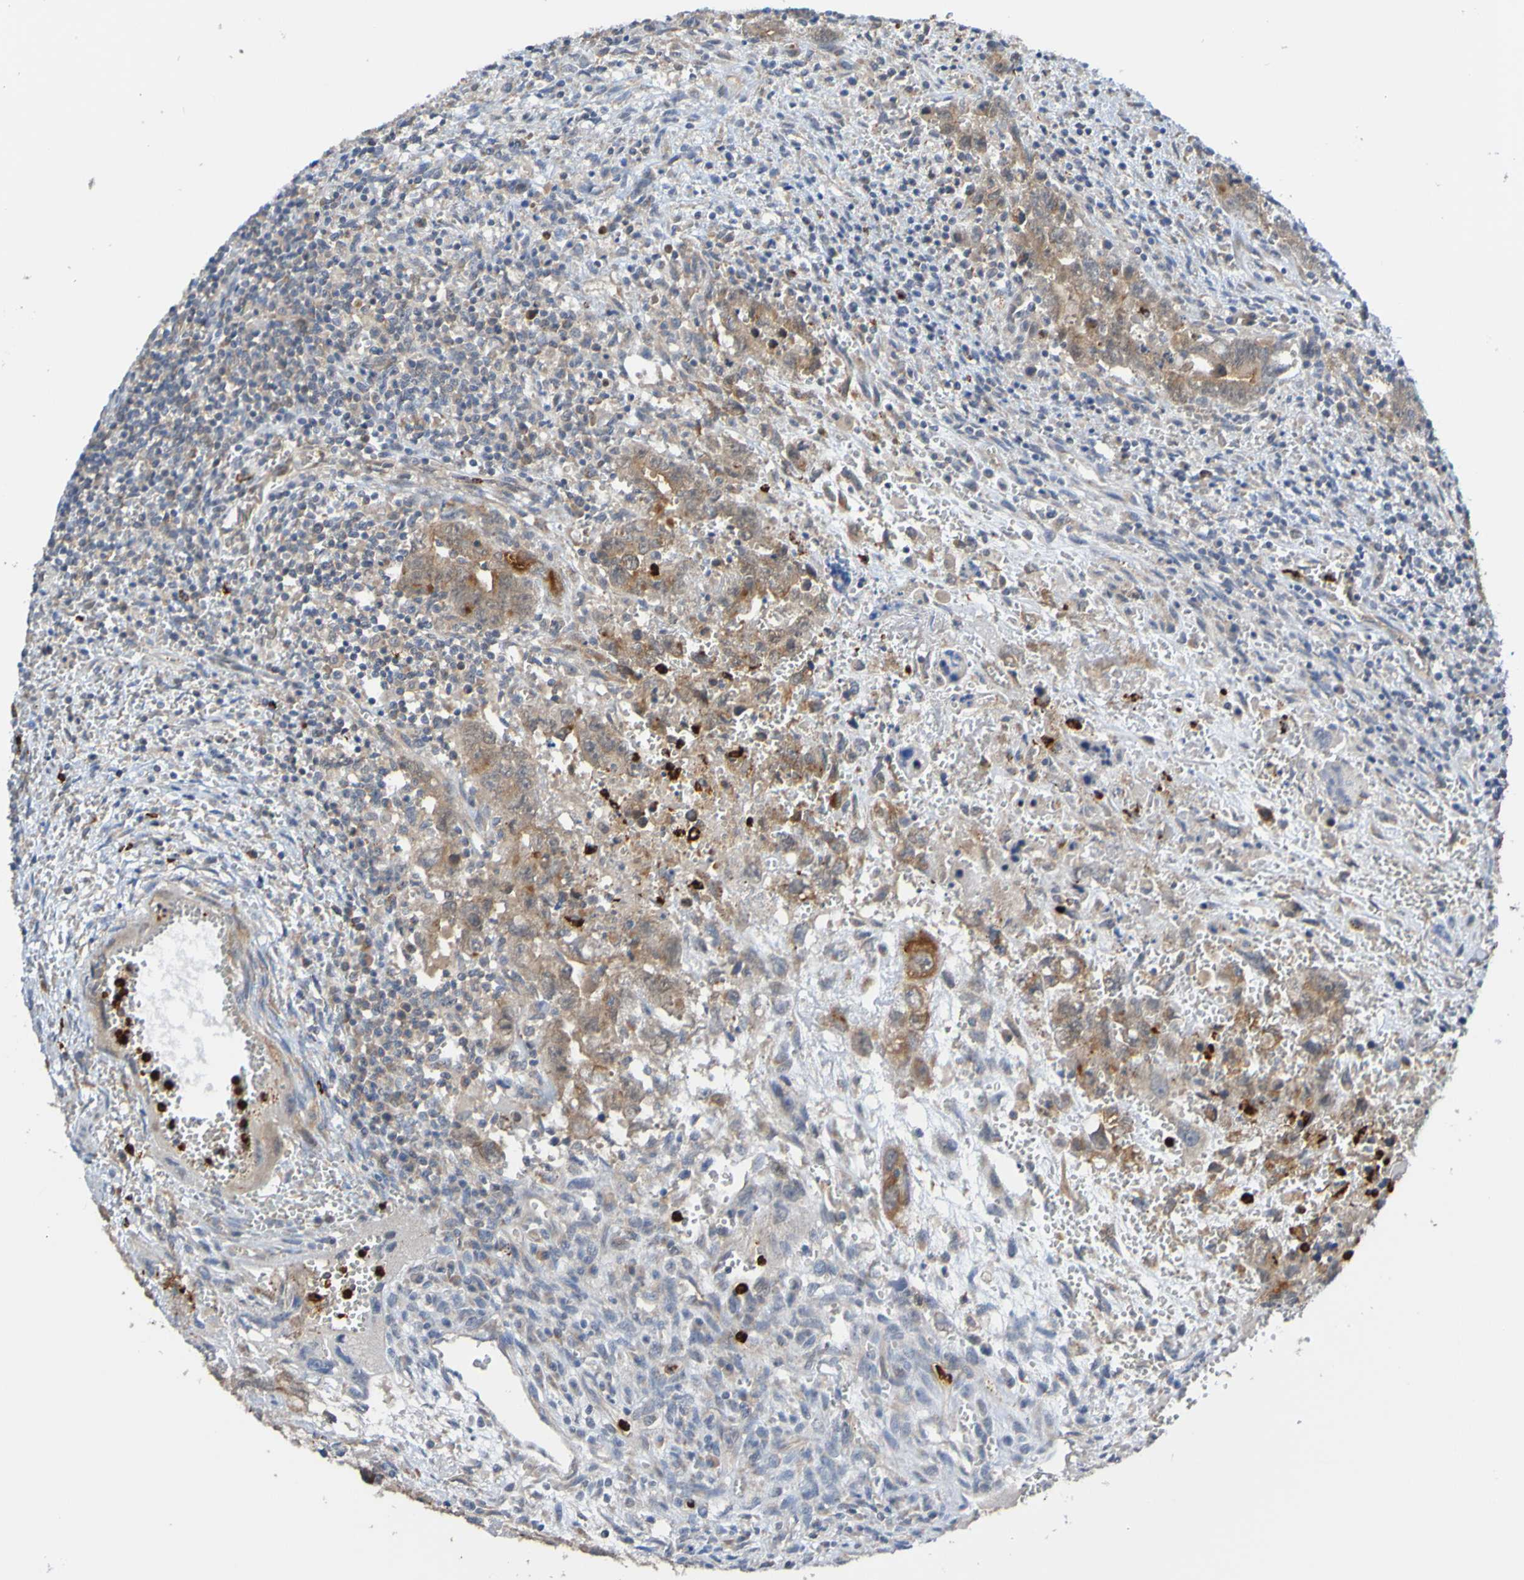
{"staining": {"intensity": "weak", "quantity": ">75%", "location": "cytoplasmic/membranous"}, "tissue": "testis cancer", "cell_type": "Tumor cells", "image_type": "cancer", "snomed": [{"axis": "morphology", "description": "Carcinoma, Embryonal, NOS"}, {"axis": "topography", "description": "Testis"}], "caption": "DAB immunohistochemical staining of testis cancer (embryonal carcinoma) reveals weak cytoplasmic/membranous protein expression in approximately >75% of tumor cells.", "gene": "ST8SIA6", "patient": {"sex": "male", "age": 28}}